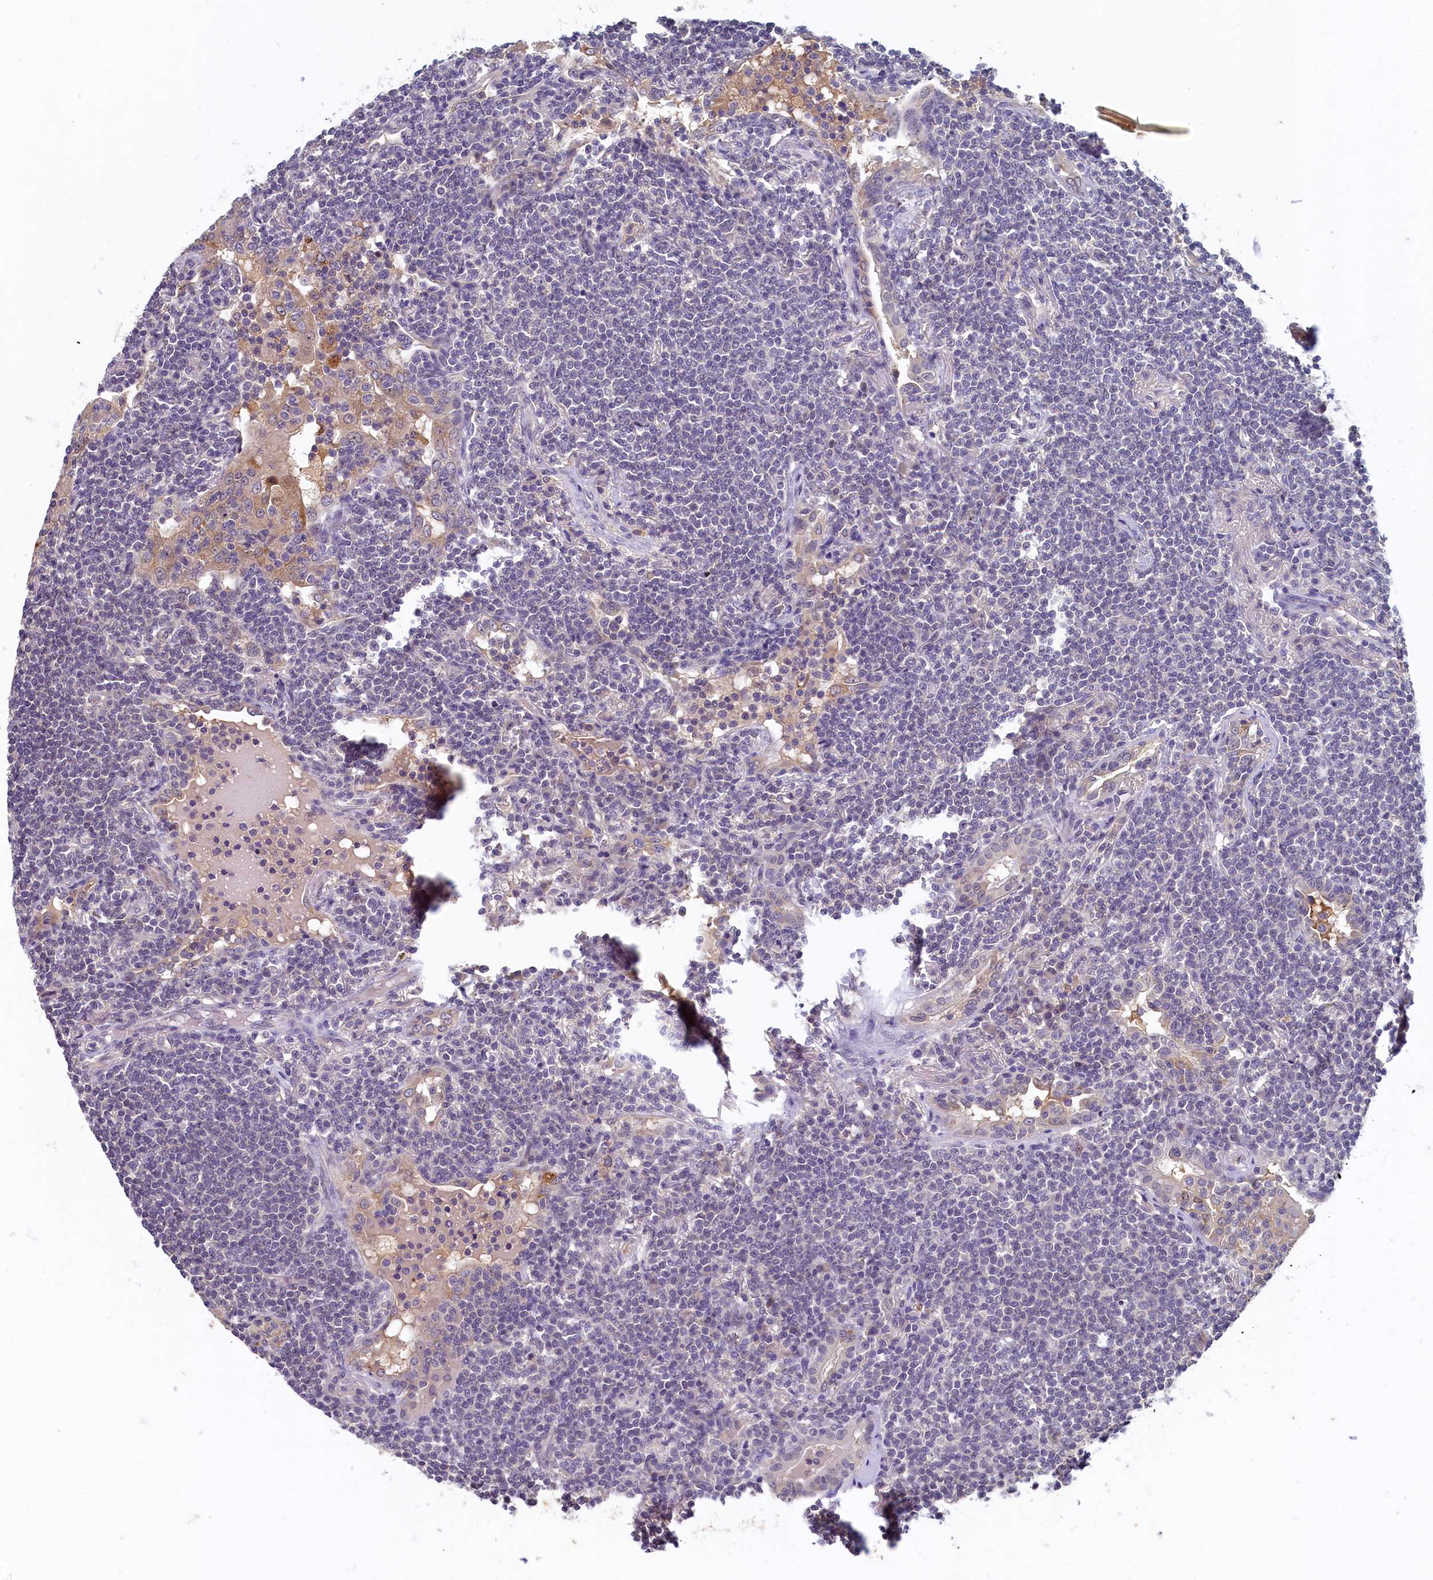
{"staining": {"intensity": "negative", "quantity": "none", "location": "none"}, "tissue": "lymphoma", "cell_type": "Tumor cells", "image_type": "cancer", "snomed": [{"axis": "morphology", "description": "Malignant lymphoma, non-Hodgkin's type, Low grade"}, {"axis": "topography", "description": "Lung"}], "caption": "Malignant lymphoma, non-Hodgkin's type (low-grade) stained for a protein using IHC shows no expression tumor cells.", "gene": "NUBP2", "patient": {"sex": "female", "age": 71}}